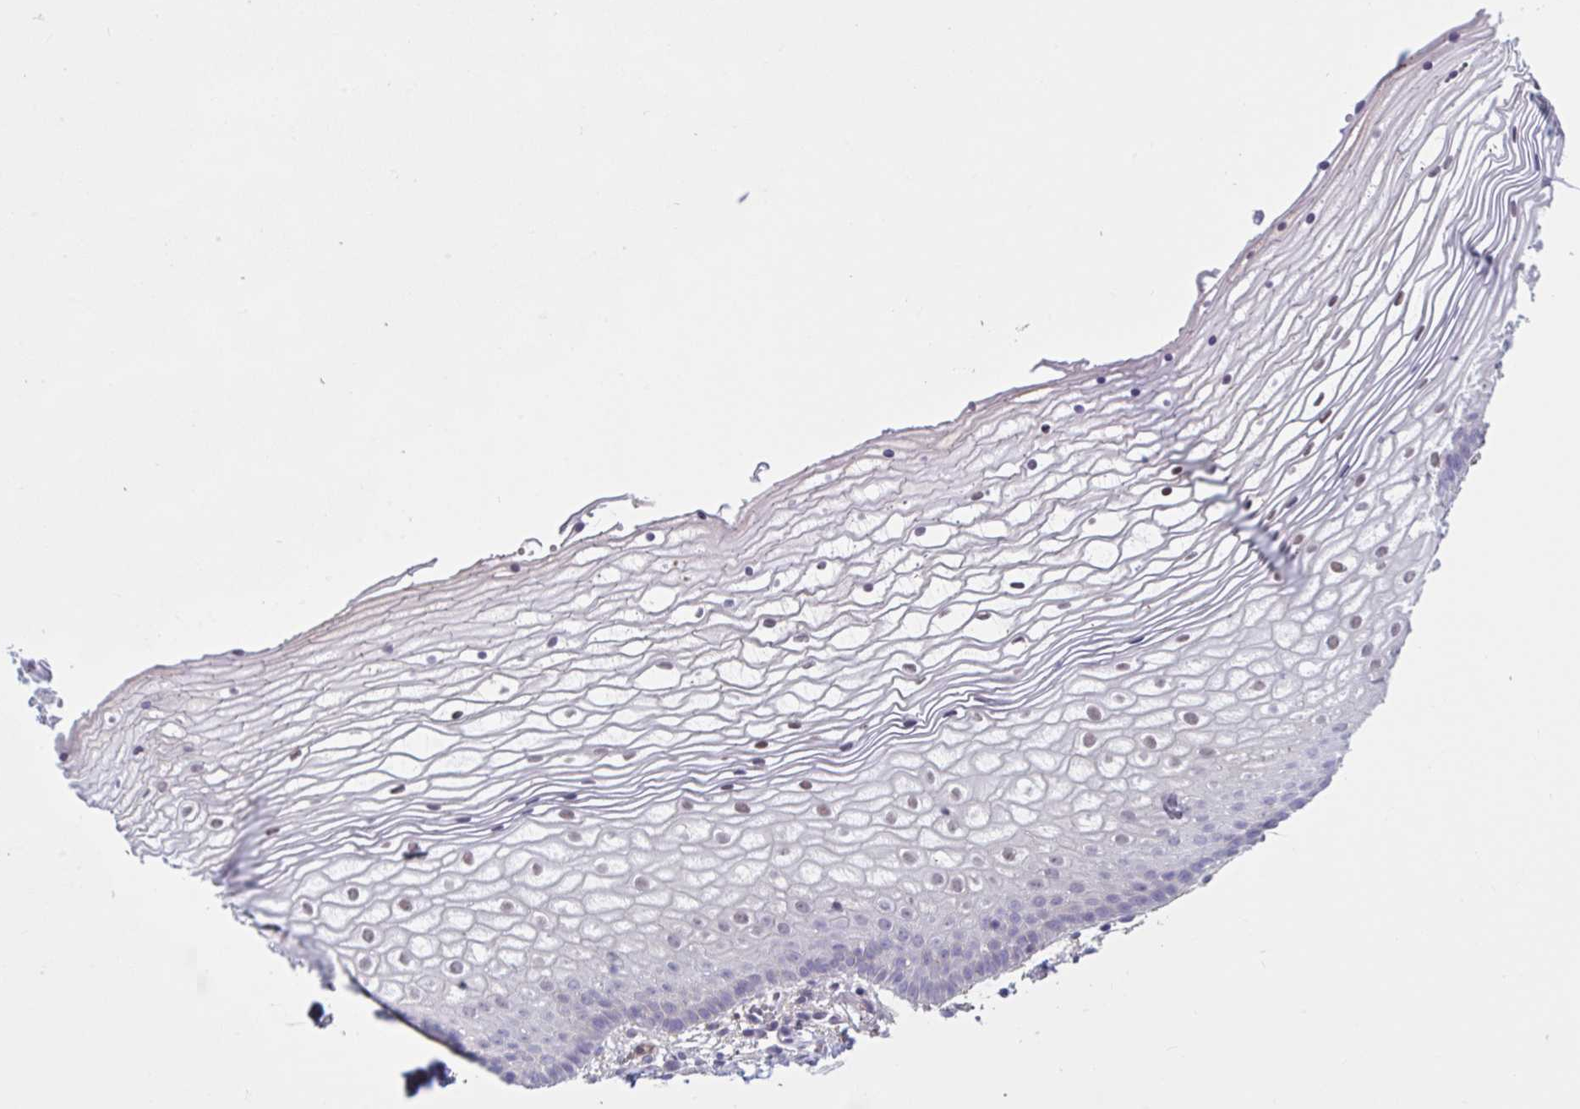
{"staining": {"intensity": "weak", "quantity": "25%-75%", "location": "cytoplasmic/membranous"}, "tissue": "vagina", "cell_type": "Squamous epithelial cells", "image_type": "normal", "snomed": [{"axis": "morphology", "description": "Normal tissue, NOS"}, {"axis": "topography", "description": "Vagina"}], "caption": "Immunohistochemistry staining of benign vagina, which shows low levels of weak cytoplasmic/membranous expression in about 25%-75% of squamous epithelial cells indicating weak cytoplasmic/membranous protein expression. The staining was performed using DAB (3,3'-diaminobenzidine) (brown) for protein detection and nuclei were counterstained in hematoxylin (blue).", "gene": "WNT9B", "patient": {"sex": "female", "age": 56}}